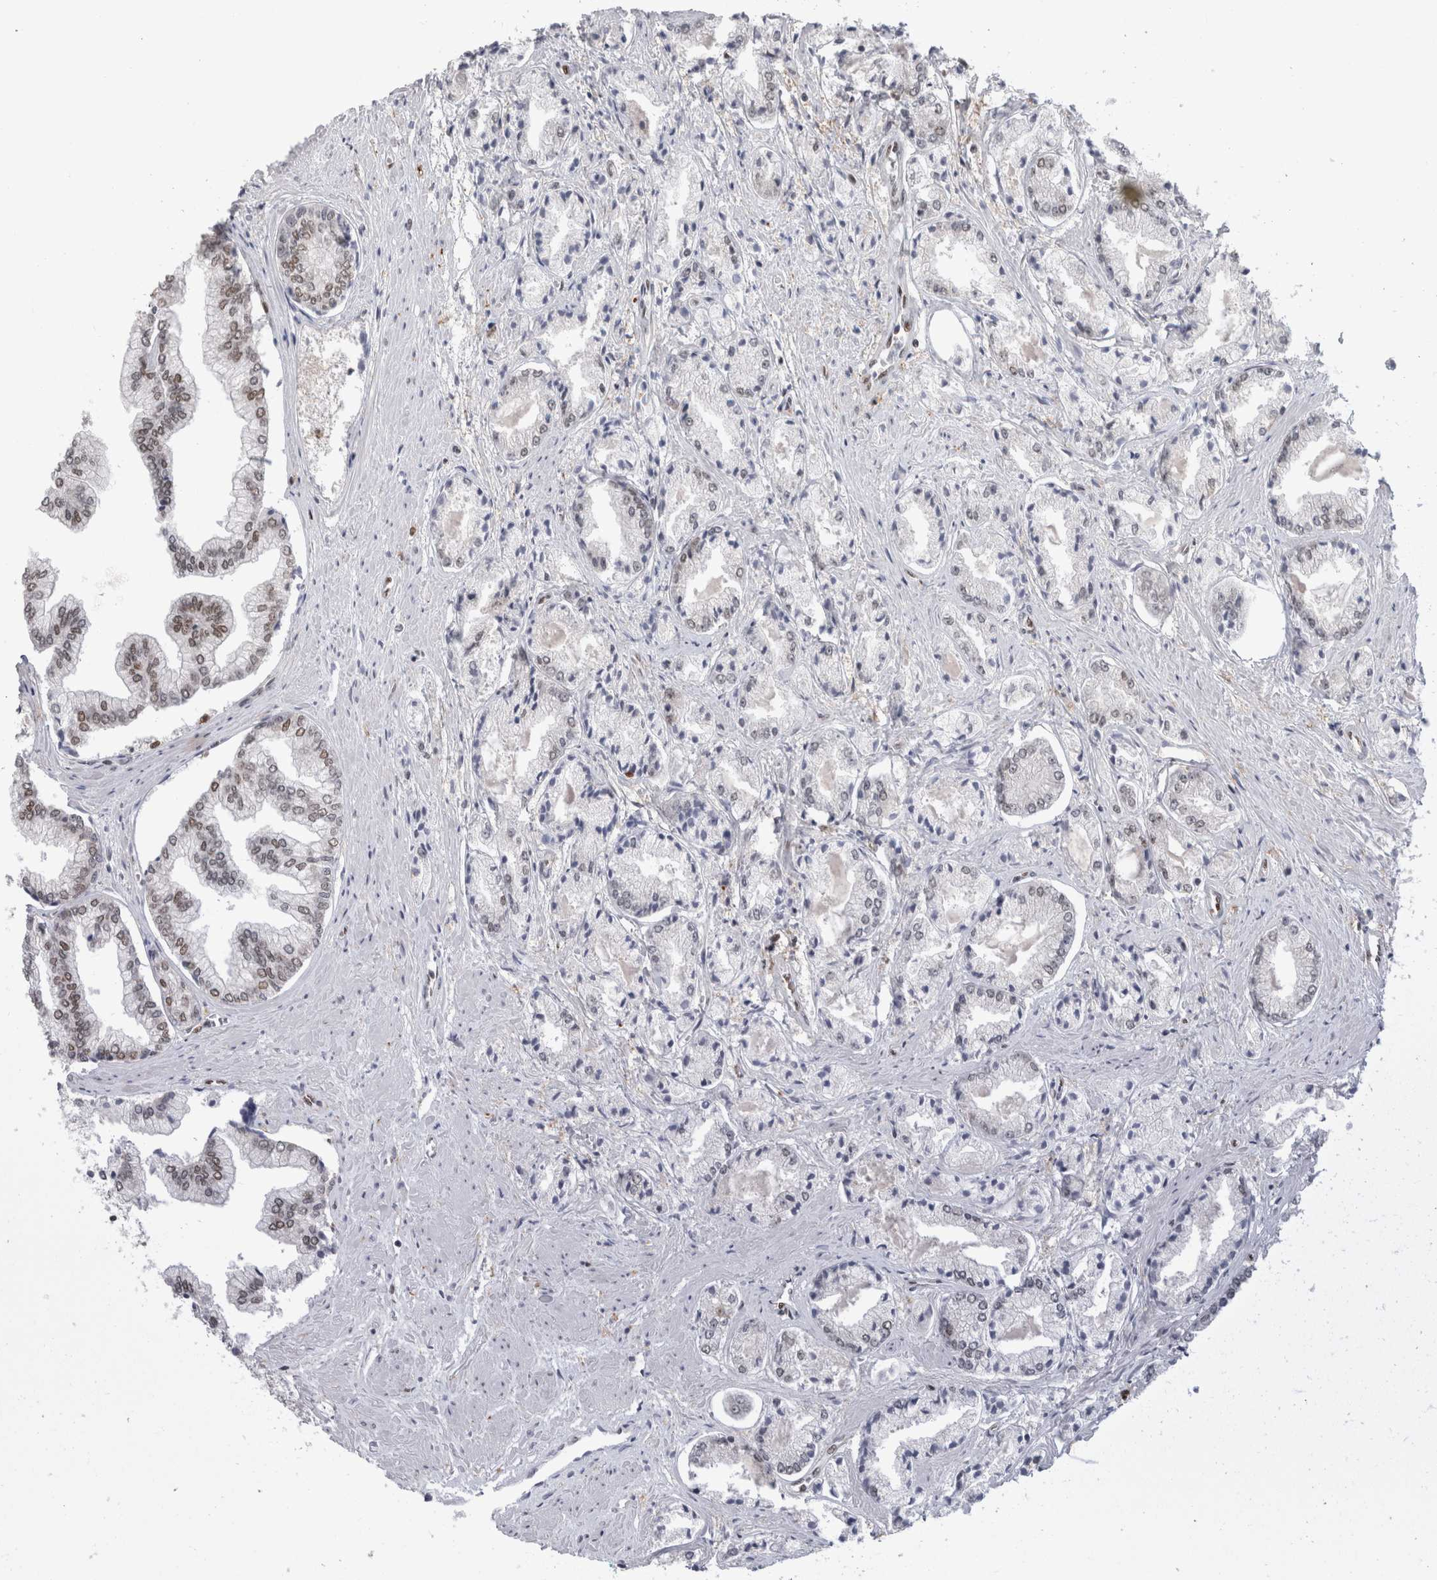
{"staining": {"intensity": "negative", "quantity": "none", "location": "none"}, "tissue": "prostate cancer", "cell_type": "Tumor cells", "image_type": "cancer", "snomed": [{"axis": "morphology", "description": "Adenocarcinoma, Low grade"}, {"axis": "topography", "description": "Prostate"}], "caption": "DAB (3,3'-diaminobenzidine) immunohistochemical staining of prostate cancer (low-grade adenocarcinoma) displays no significant staining in tumor cells.", "gene": "SRARP", "patient": {"sex": "male", "age": 52}}